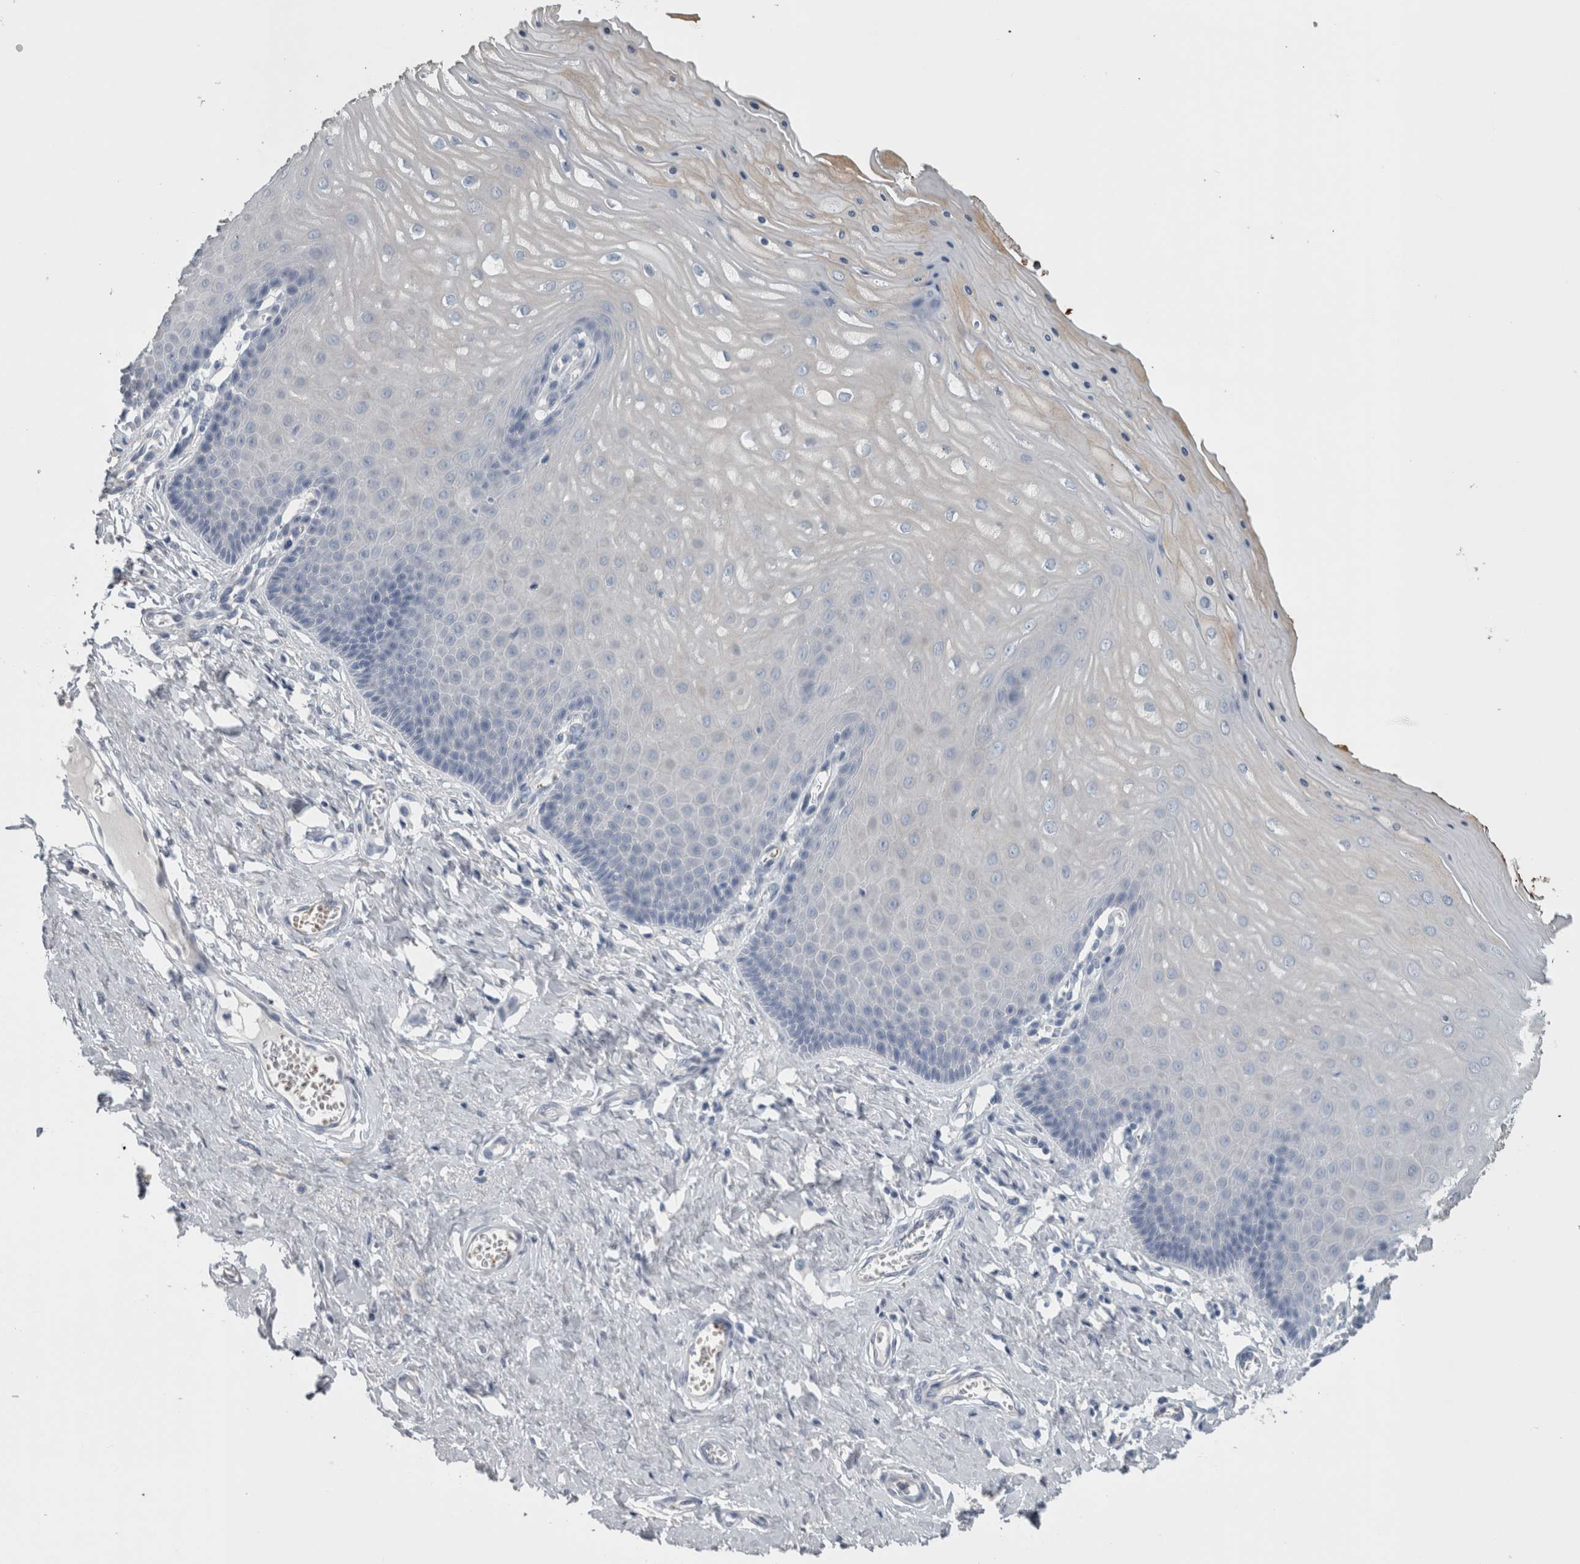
{"staining": {"intensity": "negative", "quantity": "none", "location": "none"}, "tissue": "cervix", "cell_type": "Glandular cells", "image_type": "normal", "snomed": [{"axis": "morphology", "description": "Normal tissue, NOS"}, {"axis": "topography", "description": "Cervix"}], "caption": "Glandular cells show no significant protein staining in unremarkable cervix.", "gene": "SH3GL2", "patient": {"sex": "female", "age": 55}}